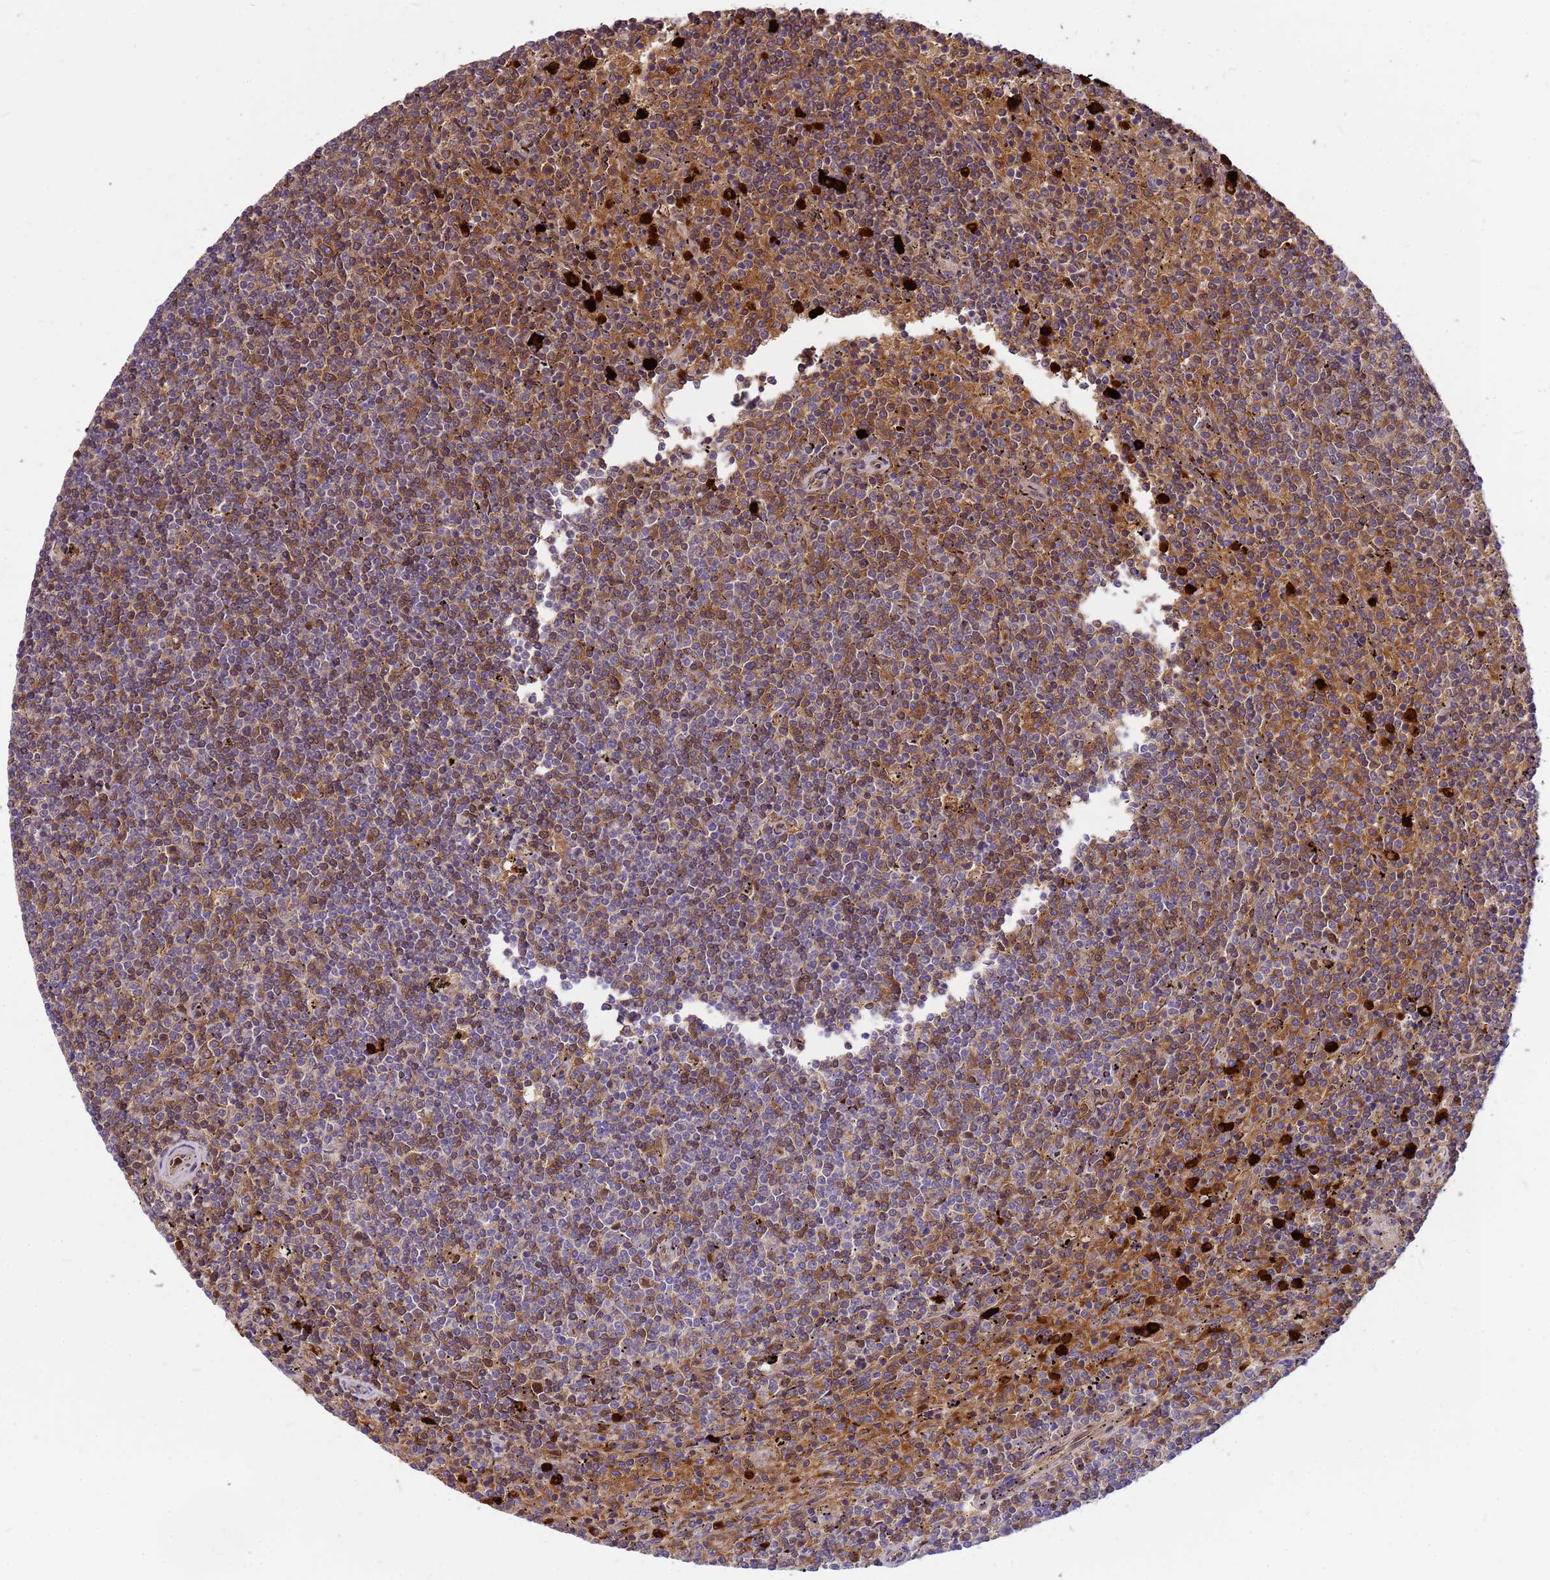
{"staining": {"intensity": "moderate", "quantity": "25%-75%", "location": "cytoplasmic/membranous"}, "tissue": "lymphoma", "cell_type": "Tumor cells", "image_type": "cancer", "snomed": [{"axis": "morphology", "description": "Malignant lymphoma, non-Hodgkin's type, Low grade"}, {"axis": "topography", "description": "Spleen"}], "caption": "A micrograph showing moderate cytoplasmic/membranous expression in approximately 25%-75% of tumor cells in lymphoma, as visualized by brown immunohistochemical staining.", "gene": "ORM1", "patient": {"sex": "female", "age": 50}}